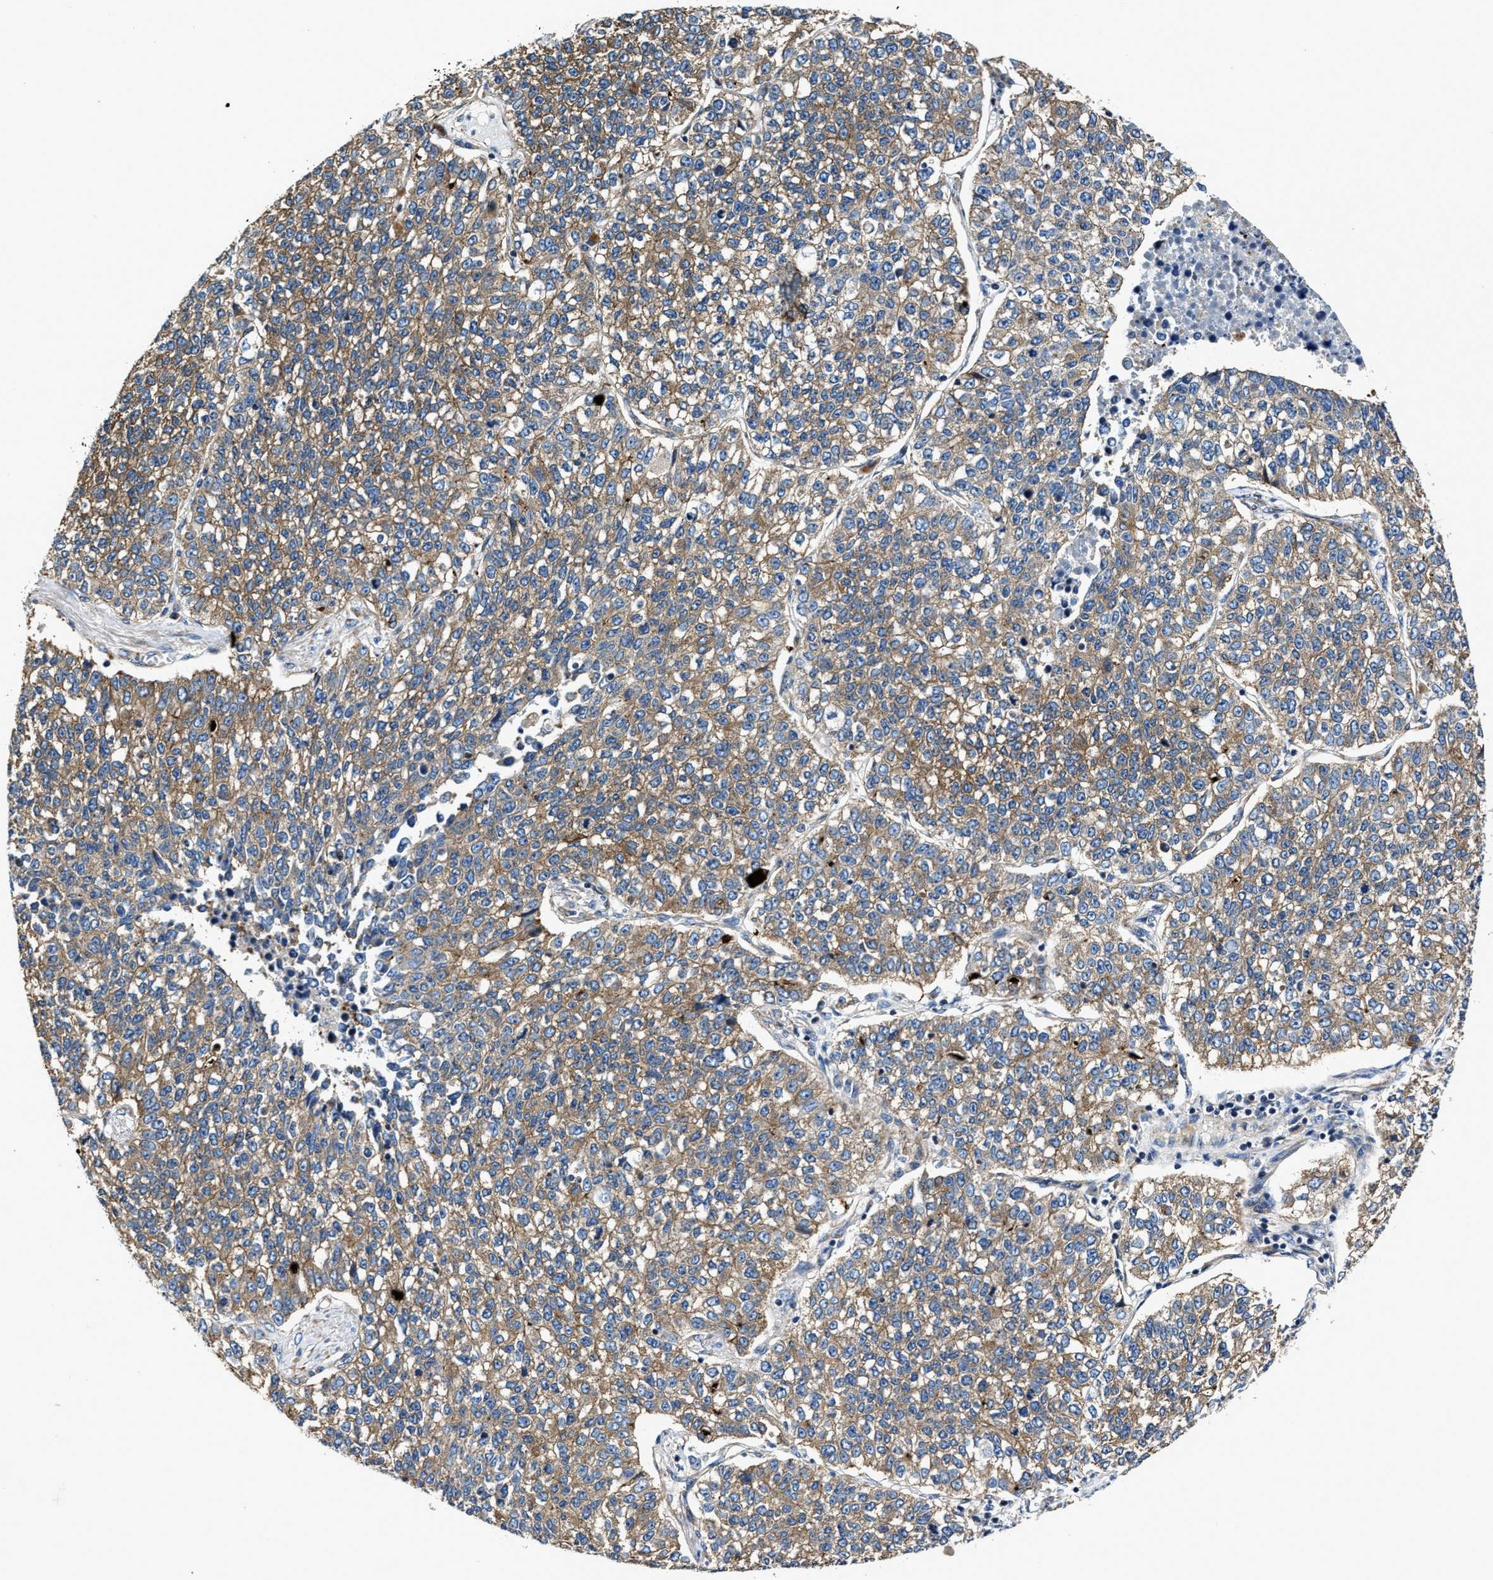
{"staining": {"intensity": "moderate", "quantity": ">75%", "location": "cytoplasmic/membranous"}, "tissue": "lung cancer", "cell_type": "Tumor cells", "image_type": "cancer", "snomed": [{"axis": "morphology", "description": "Adenocarcinoma, NOS"}, {"axis": "topography", "description": "Lung"}], "caption": "Protein staining demonstrates moderate cytoplasmic/membranous staining in approximately >75% of tumor cells in lung cancer (adenocarcinoma).", "gene": "PTAR1", "patient": {"sex": "male", "age": 49}}